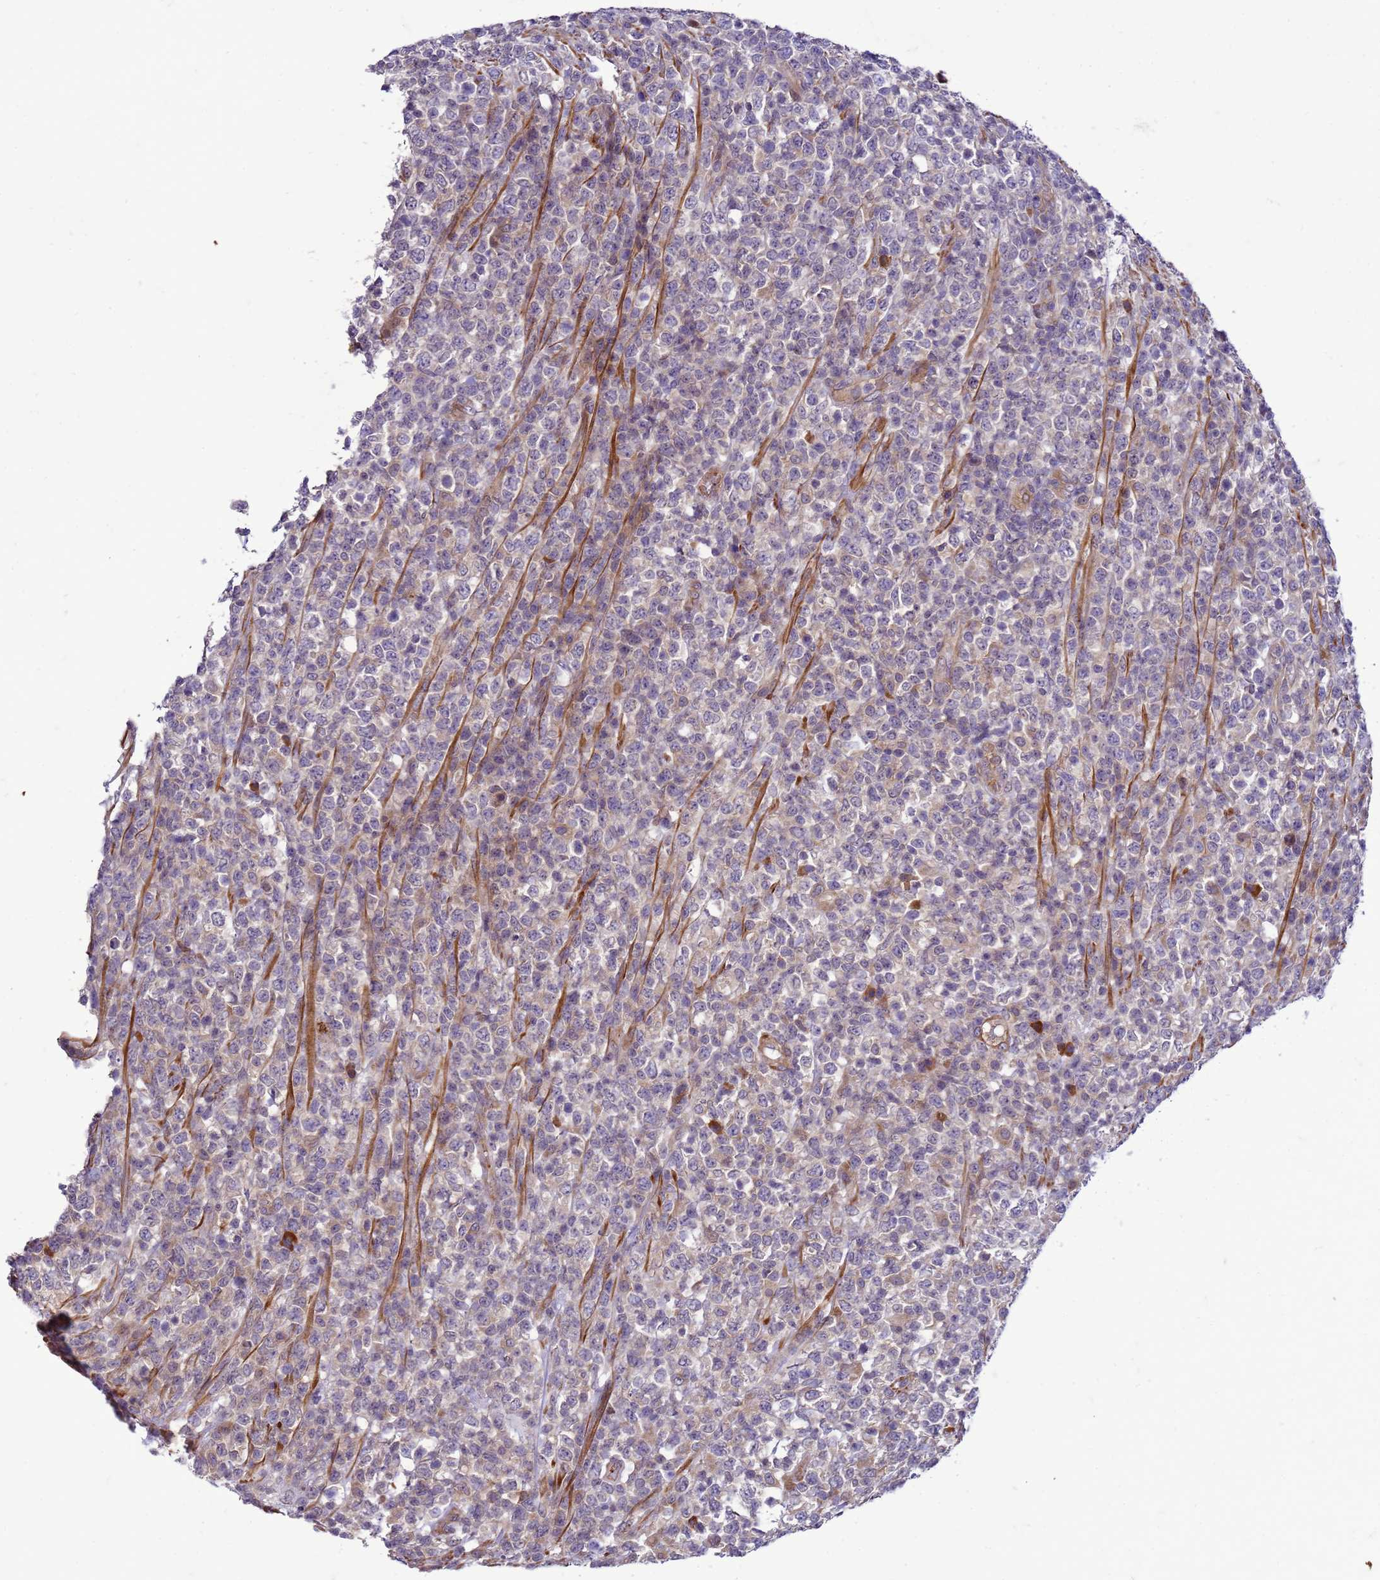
{"staining": {"intensity": "negative", "quantity": "none", "location": "none"}, "tissue": "lymphoma", "cell_type": "Tumor cells", "image_type": "cancer", "snomed": [{"axis": "morphology", "description": "Malignant lymphoma, non-Hodgkin's type, High grade"}, {"axis": "topography", "description": "Colon"}], "caption": "The photomicrograph exhibits no significant expression in tumor cells of high-grade malignant lymphoma, non-Hodgkin's type.", "gene": "GEN1", "patient": {"sex": "female", "age": 53}}